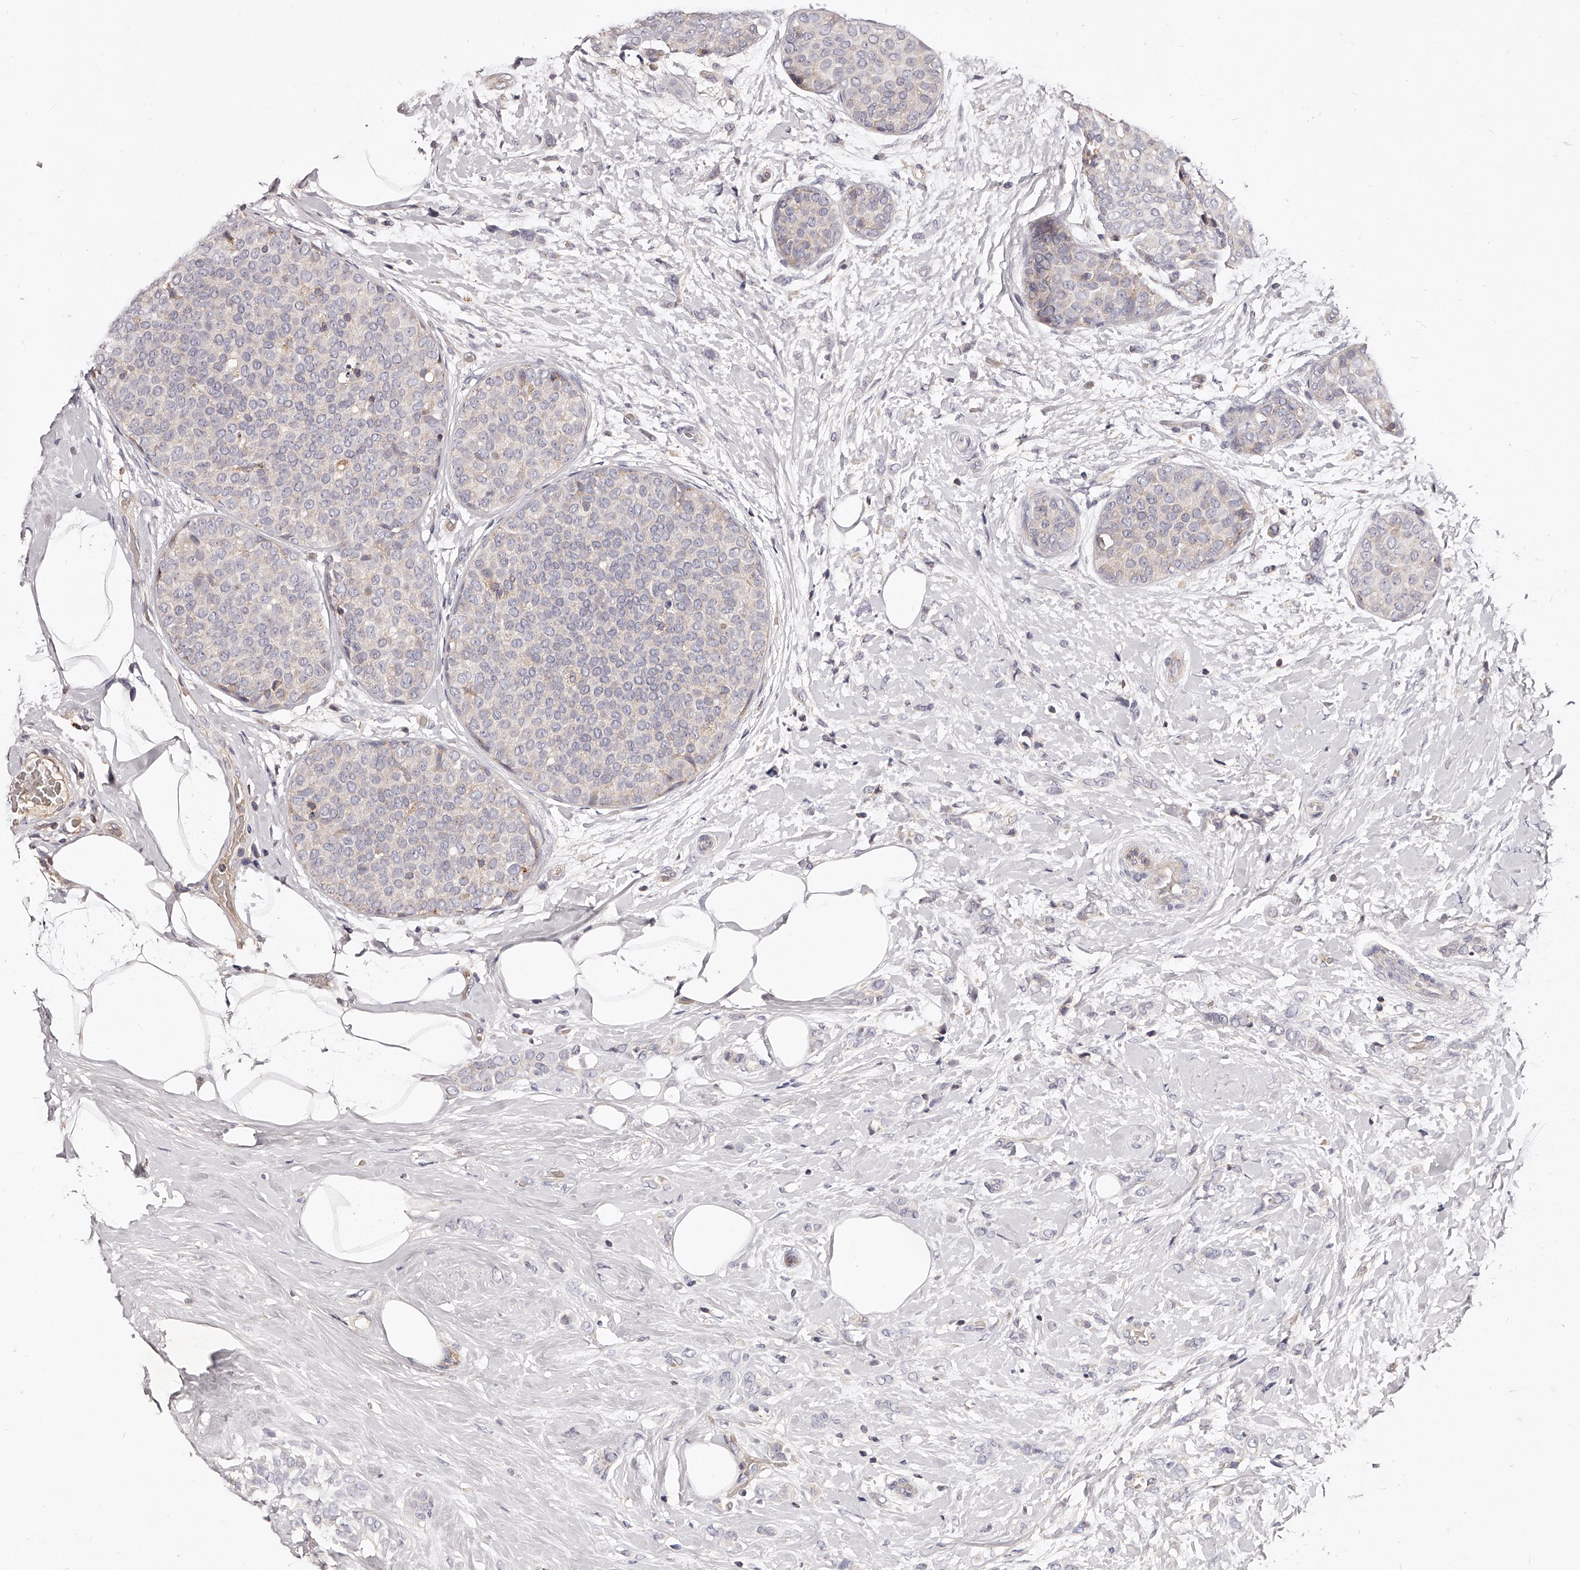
{"staining": {"intensity": "negative", "quantity": "none", "location": "none"}, "tissue": "breast cancer", "cell_type": "Tumor cells", "image_type": "cancer", "snomed": [{"axis": "morphology", "description": "Lobular carcinoma, in situ"}, {"axis": "morphology", "description": "Lobular carcinoma"}, {"axis": "topography", "description": "Breast"}], "caption": "Tumor cells are negative for brown protein staining in lobular carcinoma (breast).", "gene": "PHACTR1", "patient": {"sex": "female", "age": 41}}